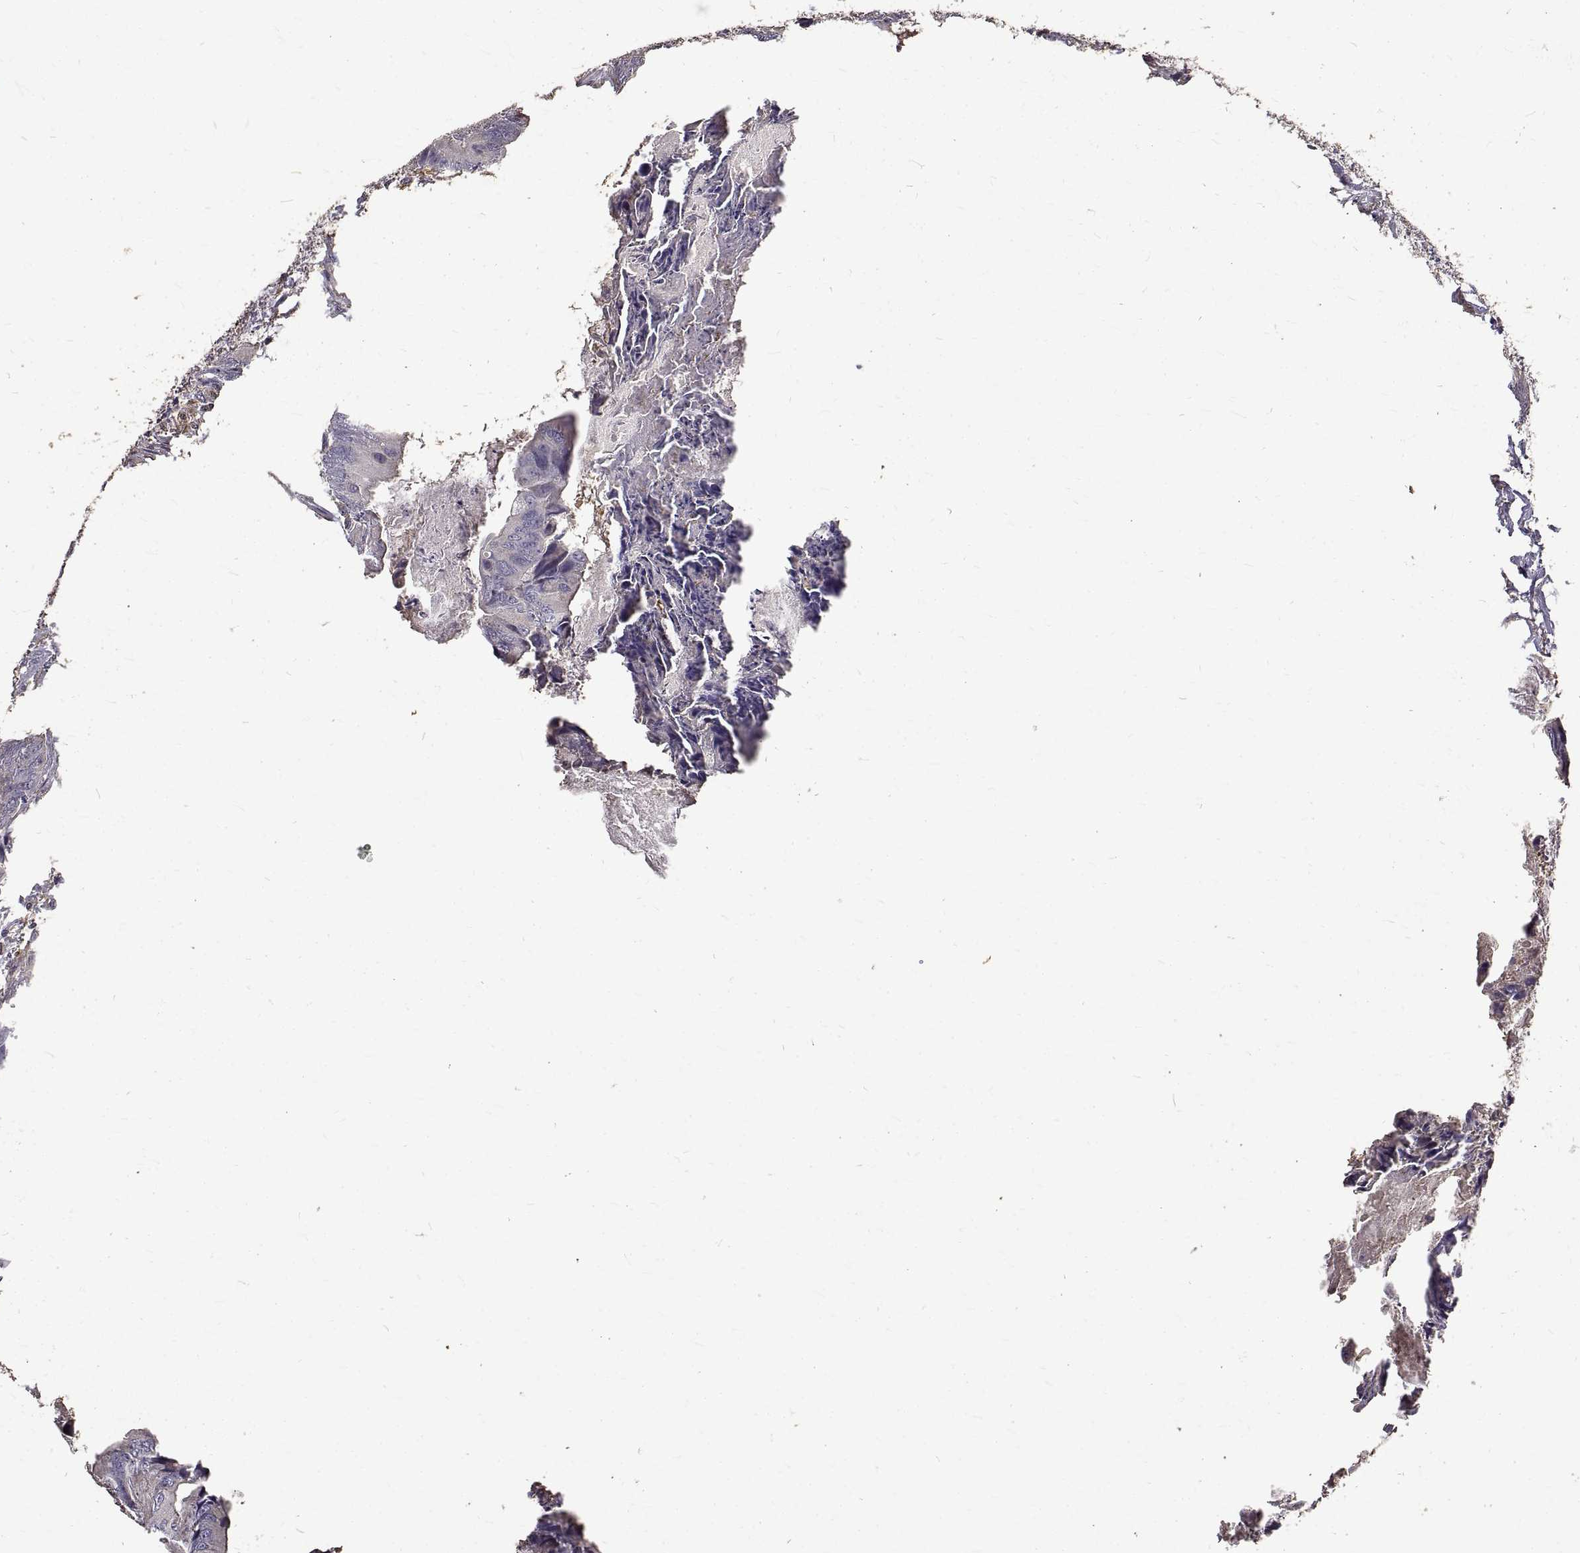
{"staining": {"intensity": "negative", "quantity": "none", "location": "none"}, "tissue": "colorectal cancer", "cell_type": "Tumor cells", "image_type": "cancer", "snomed": [{"axis": "morphology", "description": "Adenocarcinoma, NOS"}, {"axis": "topography", "description": "Colon"}], "caption": "Immunohistochemistry of human adenocarcinoma (colorectal) shows no staining in tumor cells.", "gene": "PEA15", "patient": {"sex": "male", "age": 84}}